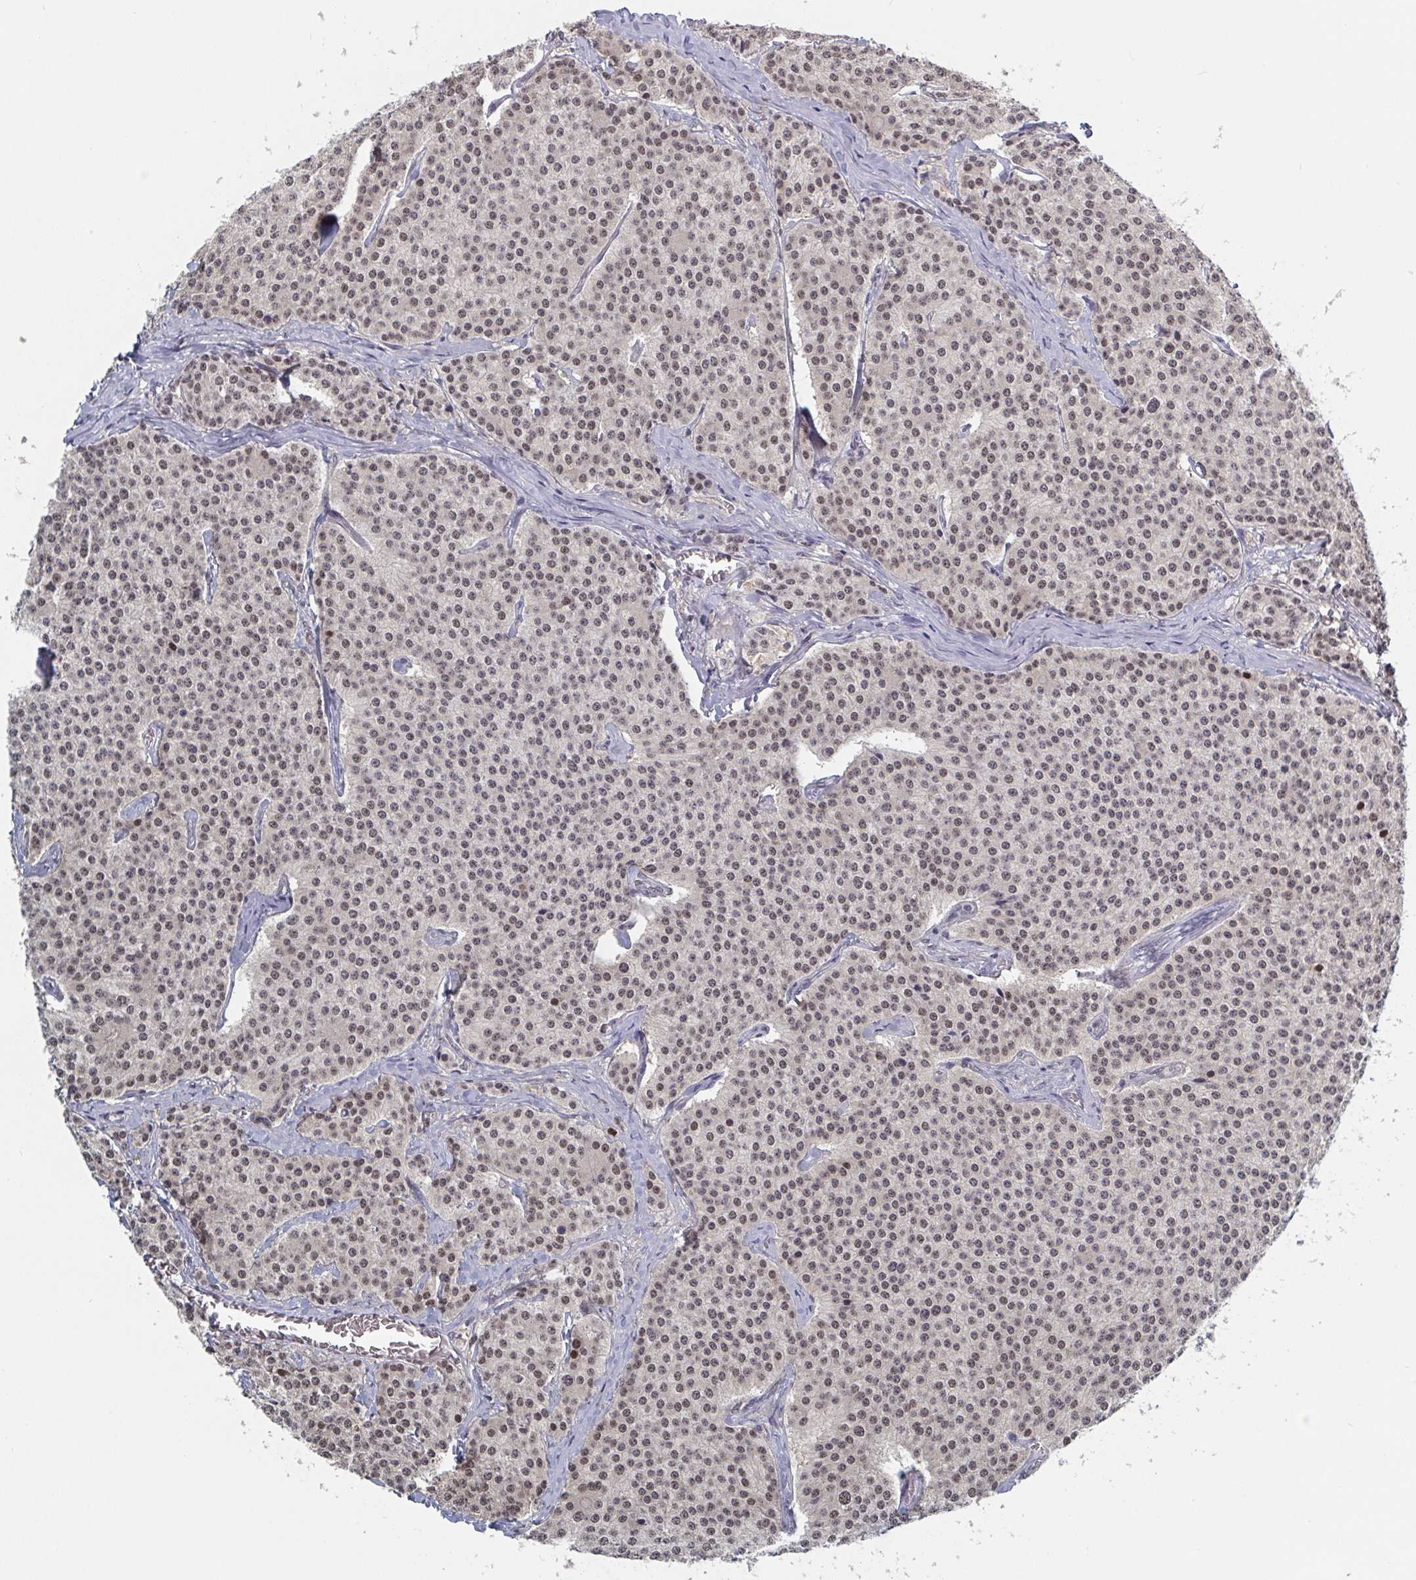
{"staining": {"intensity": "moderate", "quantity": ">75%", "location": "nuclear"}, "tissue": "carcinoid", "cell_type": "Tumor cells", "image_type": "cancer", "snomed": [{"axis": "morphology", "description": "Carcinoid, malignant, NOS"}, {"axis": "topography", "description": "Small intestine"}], "caption": "Protein expression analysis of carcinoid (malignant) demonstrates moderate nuclear staining in about >75% of tumor cells. (IHC, brightfield microscopy, high magnification).", "gene": "BCL7B", "patient": {"sex": "female", "age": 64}}